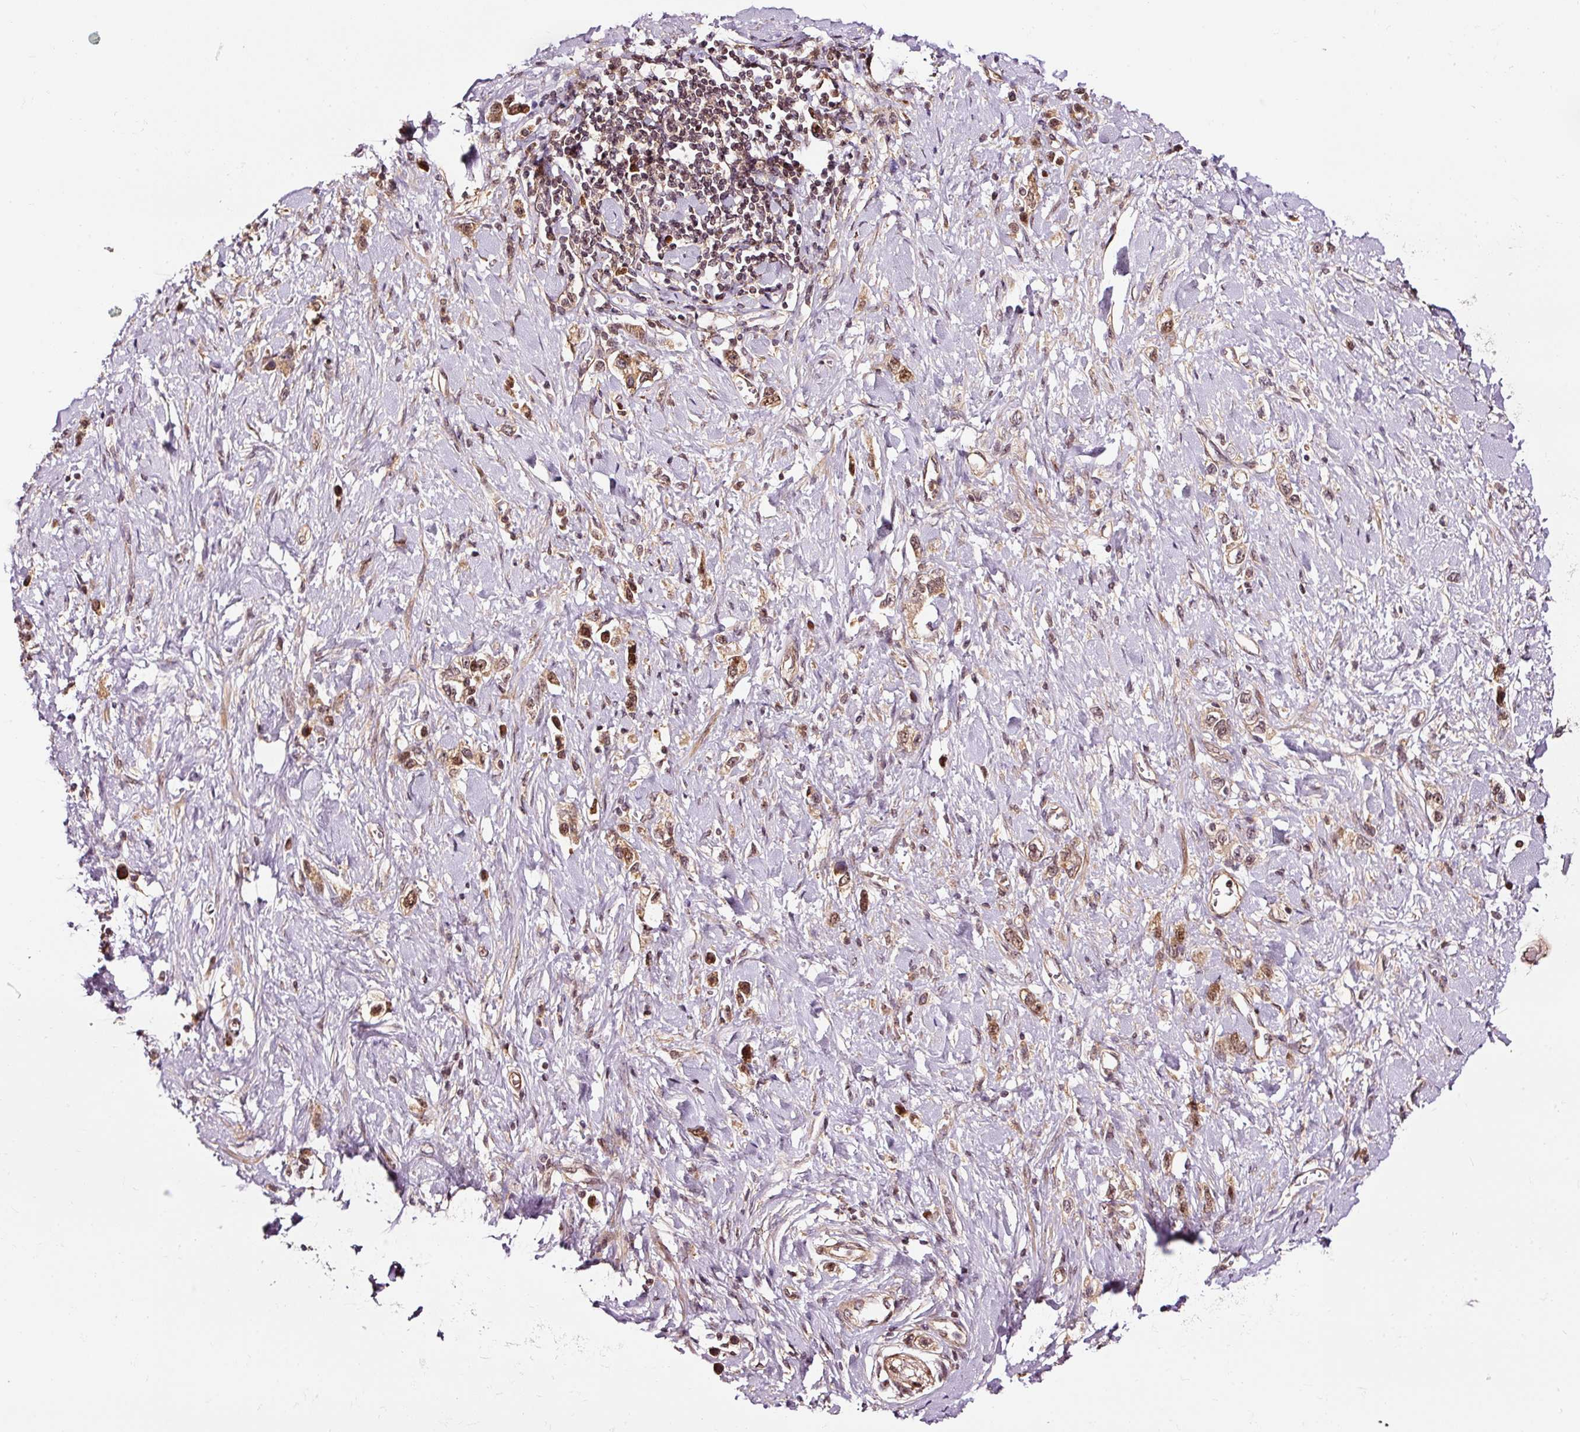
{"staining": {"intensity": "moderate", "quantity": ">75%", "location": "nuclear"}, "tissue": "stomach cancer", "cell_type": "Tumor cells", "image_type": "cancer", "snomed": [{"axis": "morphology", "description": "Normal tissue, NOS"}, {"axis": "morphology", "description": "Adenocarcinoma, NOS"}, {"axis": "topography", "description": "Stomach, upper"}, {"axis": "topography", "description": "Stomach"}], "caption": "Moderate nuclear expression for a protein is seen in about >75% of tumor cells of stomach adenocarcinoma using IHC.", "gene": "RFC4", "patient": {"sex": "female", "age": 65}}